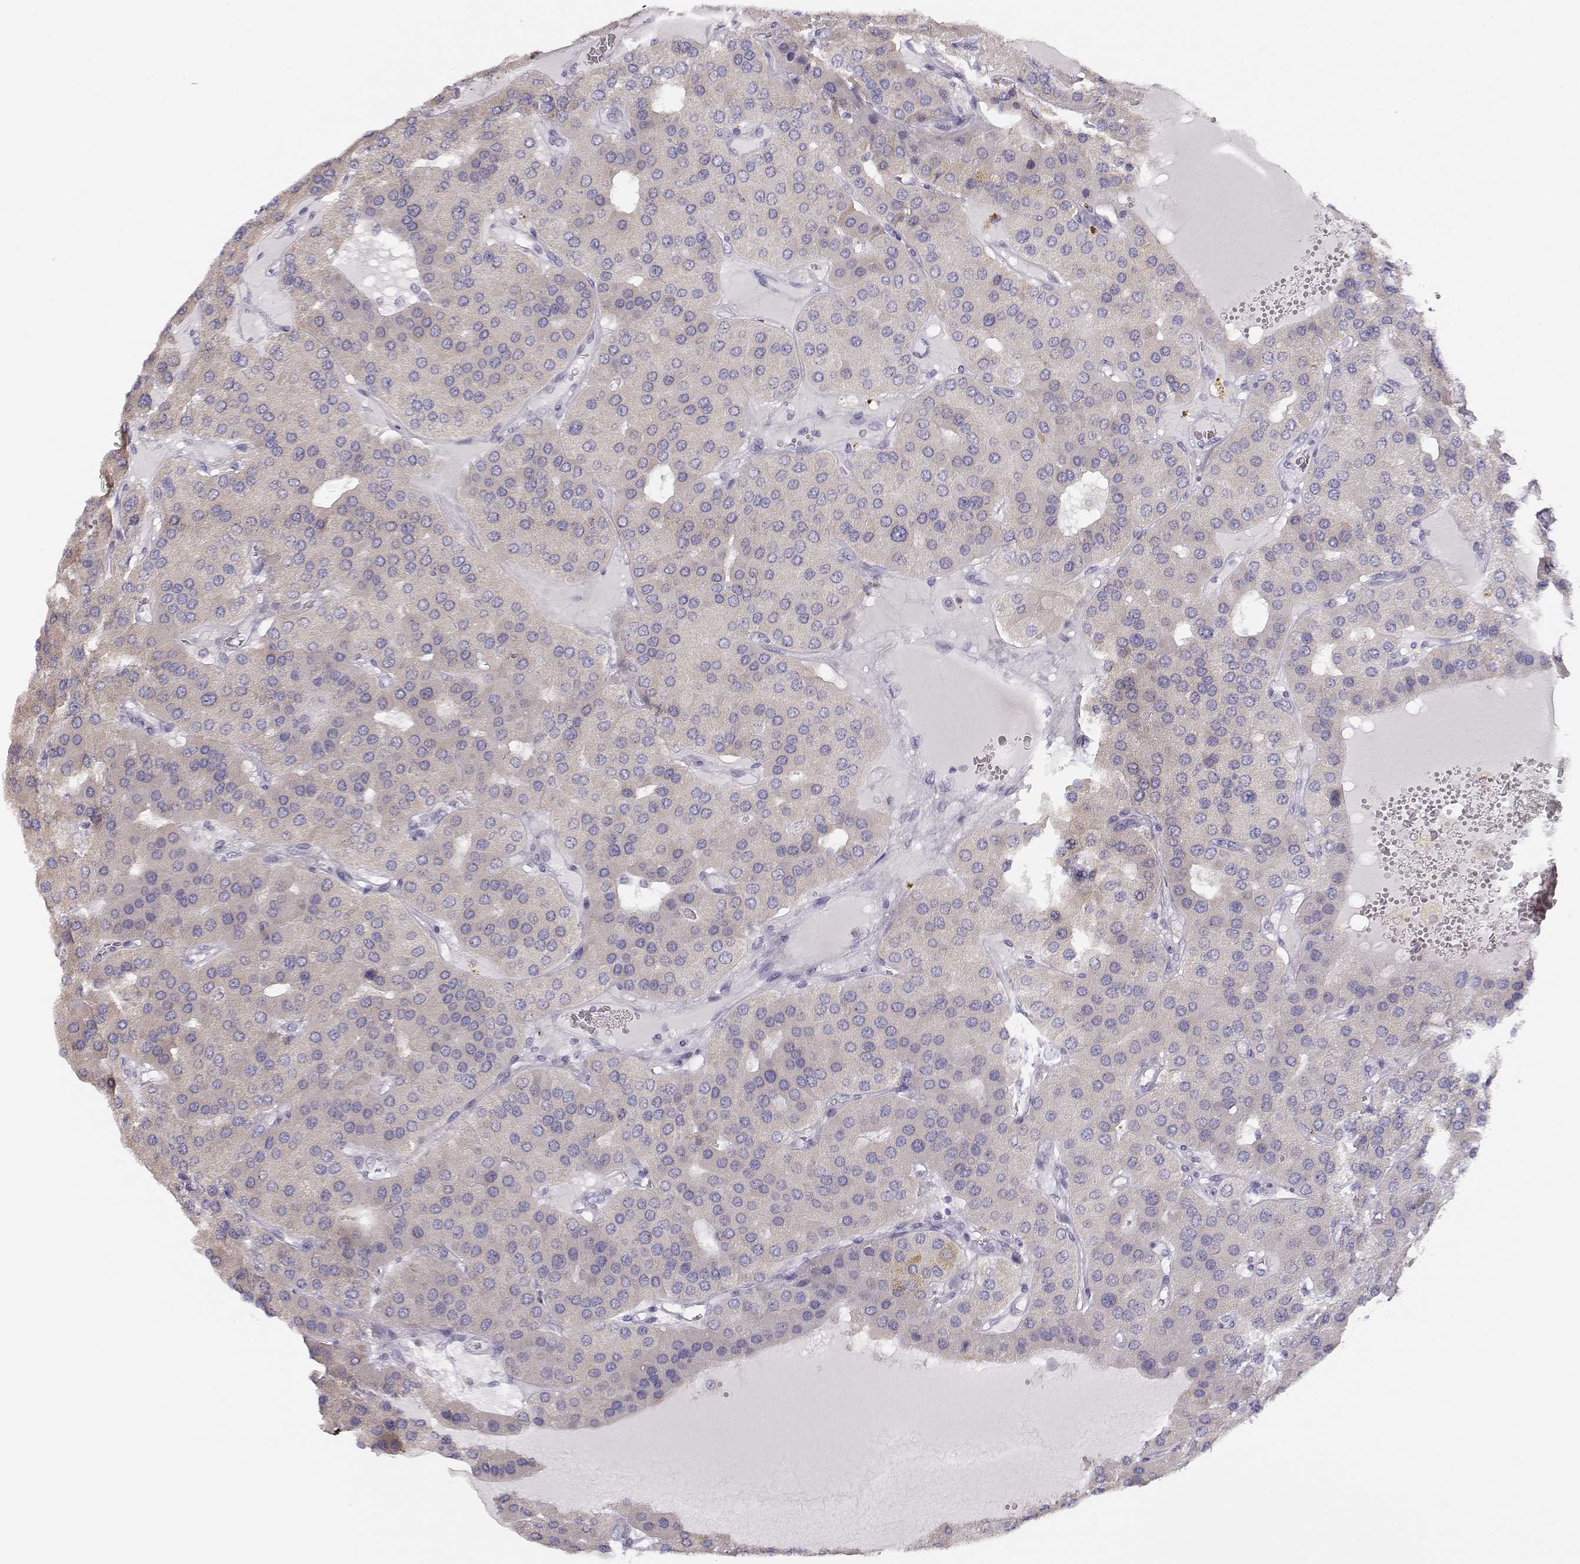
{"staining": {"intensity": "weak", "quantity": ">75%", "location": "cytoplasmic/membranous"}, "tissue": "parathyroid gland", "cell_type": "Glandular cells", "image_type": "normal", "snomed": [{"axis": "morphology", "description": "Normal tissue, NOS"}, {"axis": "morphology", "description": "Adenoma, NOS"}, {"axis": "topography", "description": "Parathyroid gland"}], "caption": "Weak cytoplasmic/membranous positivity for a protein is seen in approximately >75% of glandular cells of unremarkable parathyroid gland using immunohistochemistry.", "gene": "FAM166A", "patient": {"sex": "female", "age": 86}}